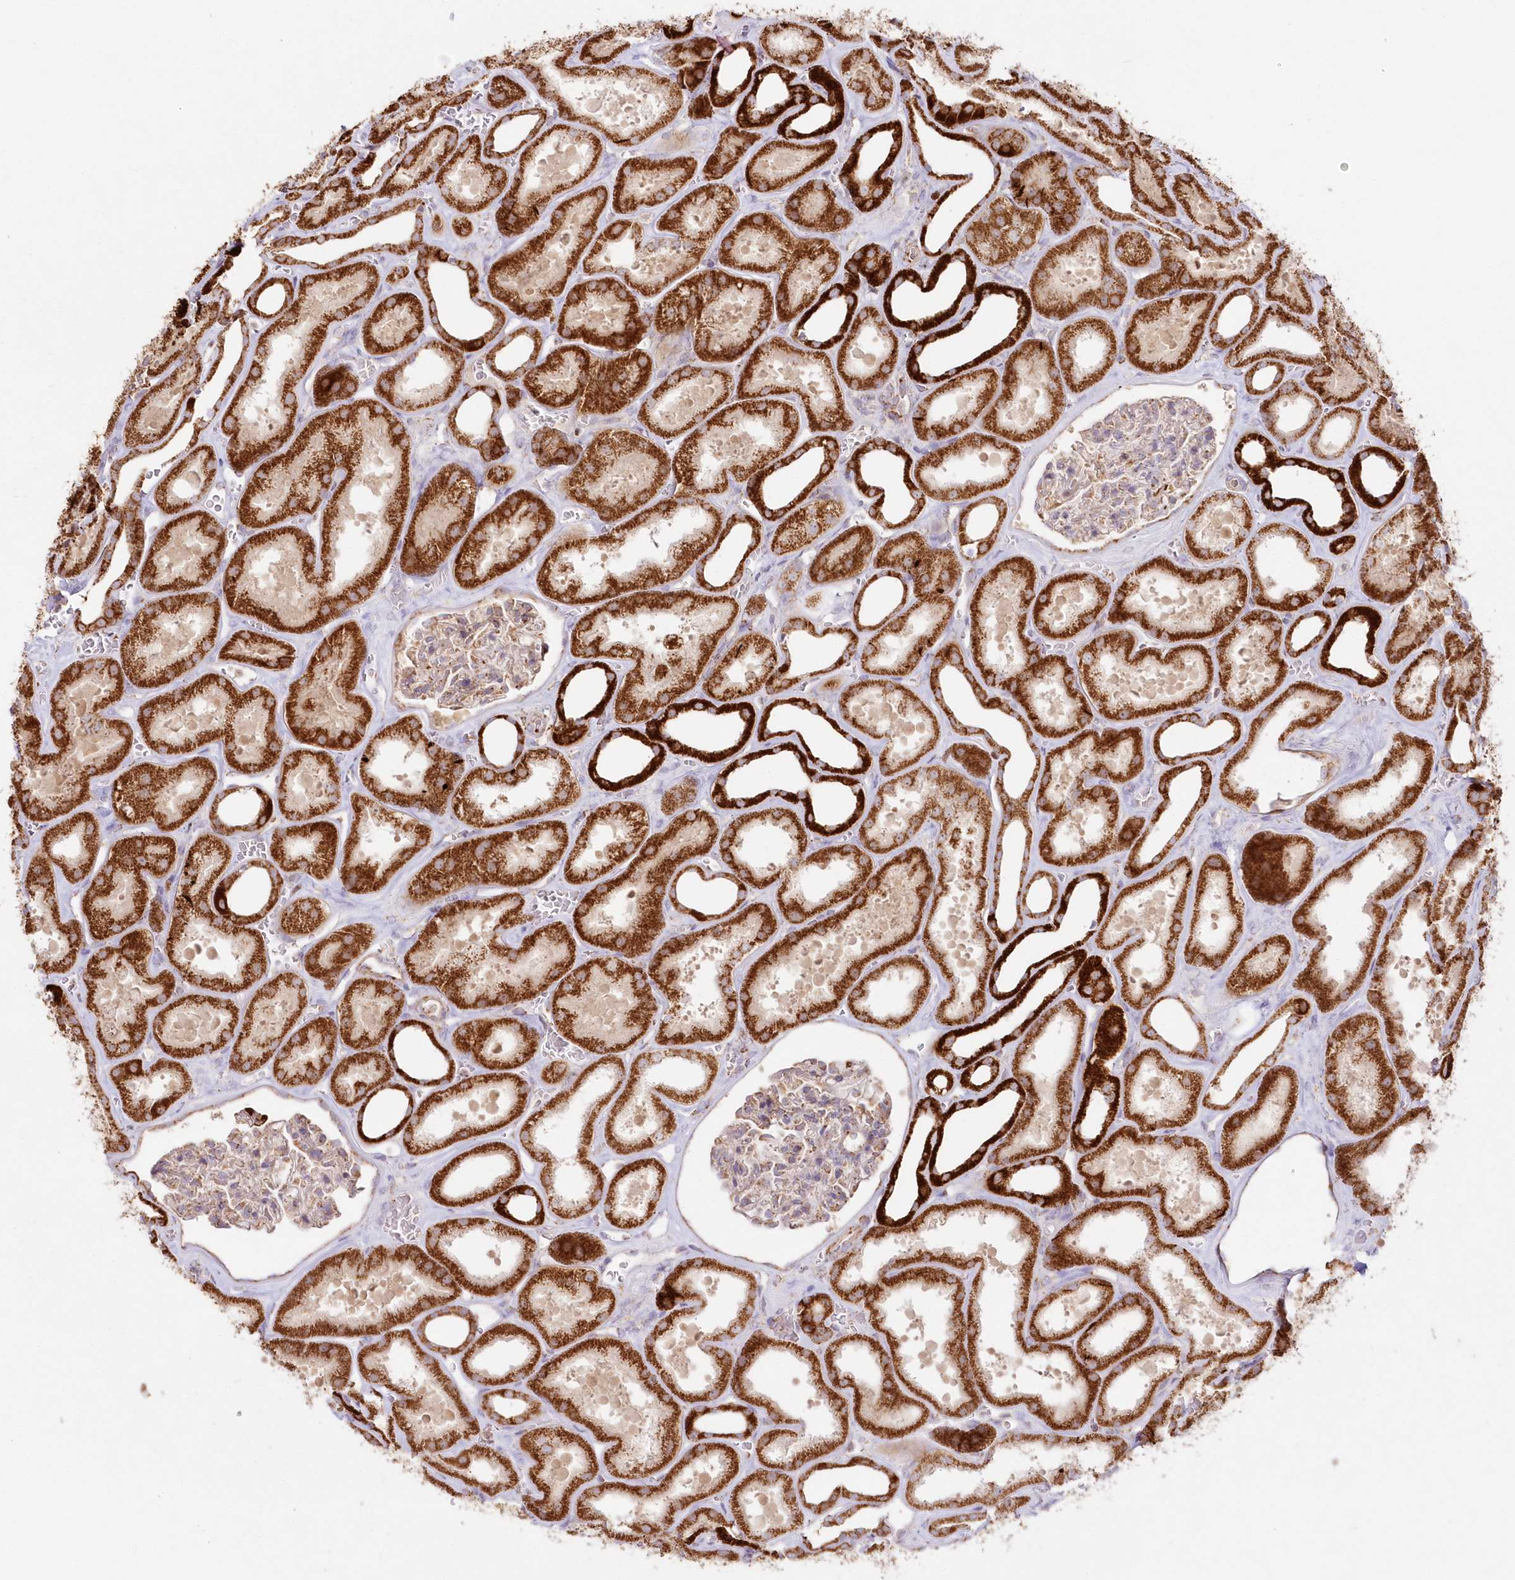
{"staining": {"intensity": "weak", "quantity": "25%-75%", "location": "cytoplasmic/membranous"}, "tissue": "kidney", "cell_type": "Cells in glomeruli", "image_type": "normal", "snomed": [{"axis": "morphology", "description": "Normal tissue, NOS"}, {"axis": "morphology", "description": "Adenocarcinoma, NOS"}, {"axis": "topography", "description": "Kidney"}], "caption": "Immunohistochemical staining of benign human kidney shows weak cytoplasmic/membranous protein expression in approximately 25%-75% of cells in glomeruli.", "gene": "DNA2", "patient": {"sex": "female", "age": 68}}